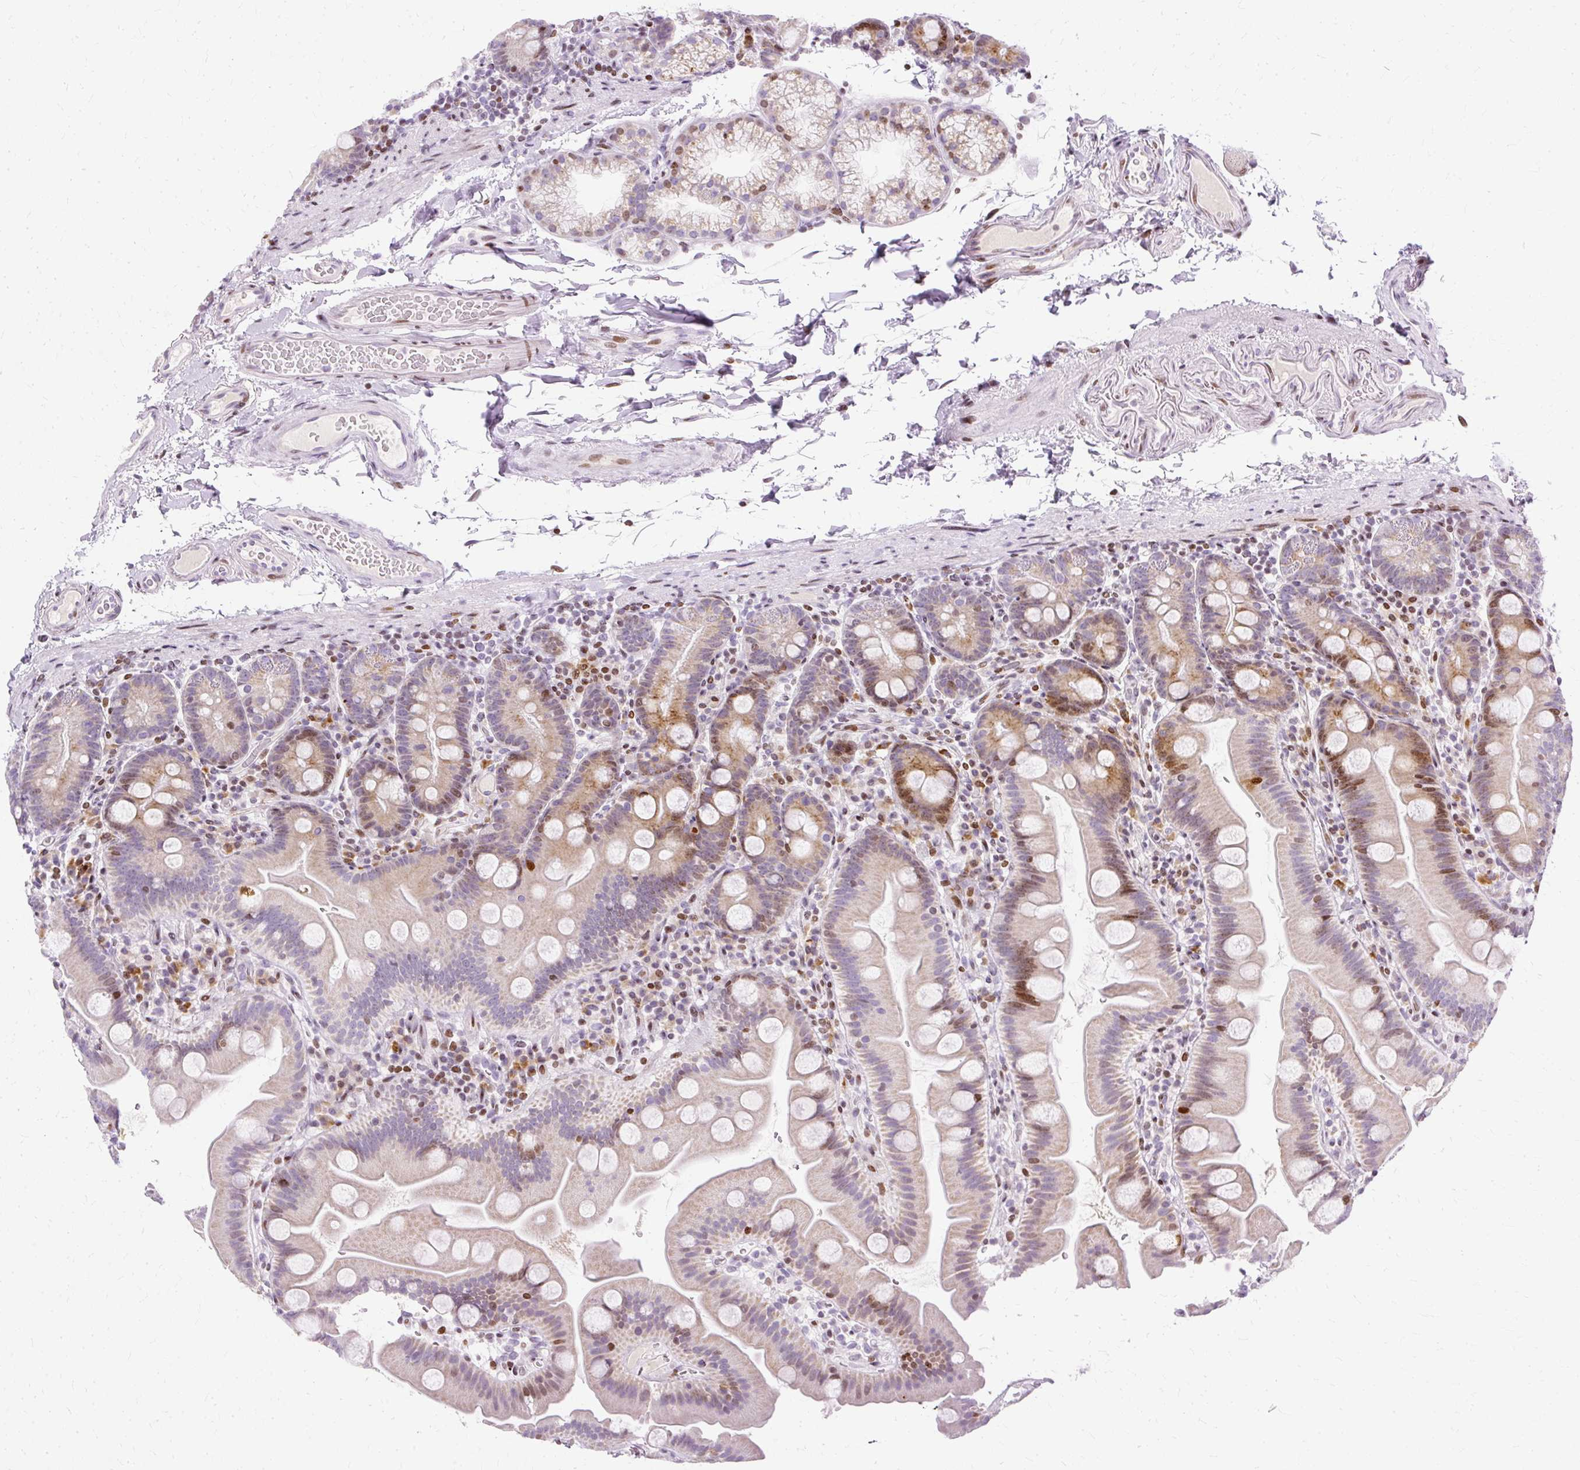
{"staining": {"intensity": "moderate", "quantity": "25%-75%", "location": "cytoplasmic/membranous,nuclear"}, "tissue": "small intestine", "cell_type": "Glandular cells", "image_type": "normal", "snomed": [{"axis": "morphology", "description": "Normal tissue, NOS"}, {"axis": "topography", "description": "Small intestine"}], "caption": "Protein analysis of normal small intestine shows moderate cytoplasmic/membranous,nuclear staining in about 25%-75% of glandular cells.", "gene": "TMEM177", "patient": {"sex": "female", "age": 68}}